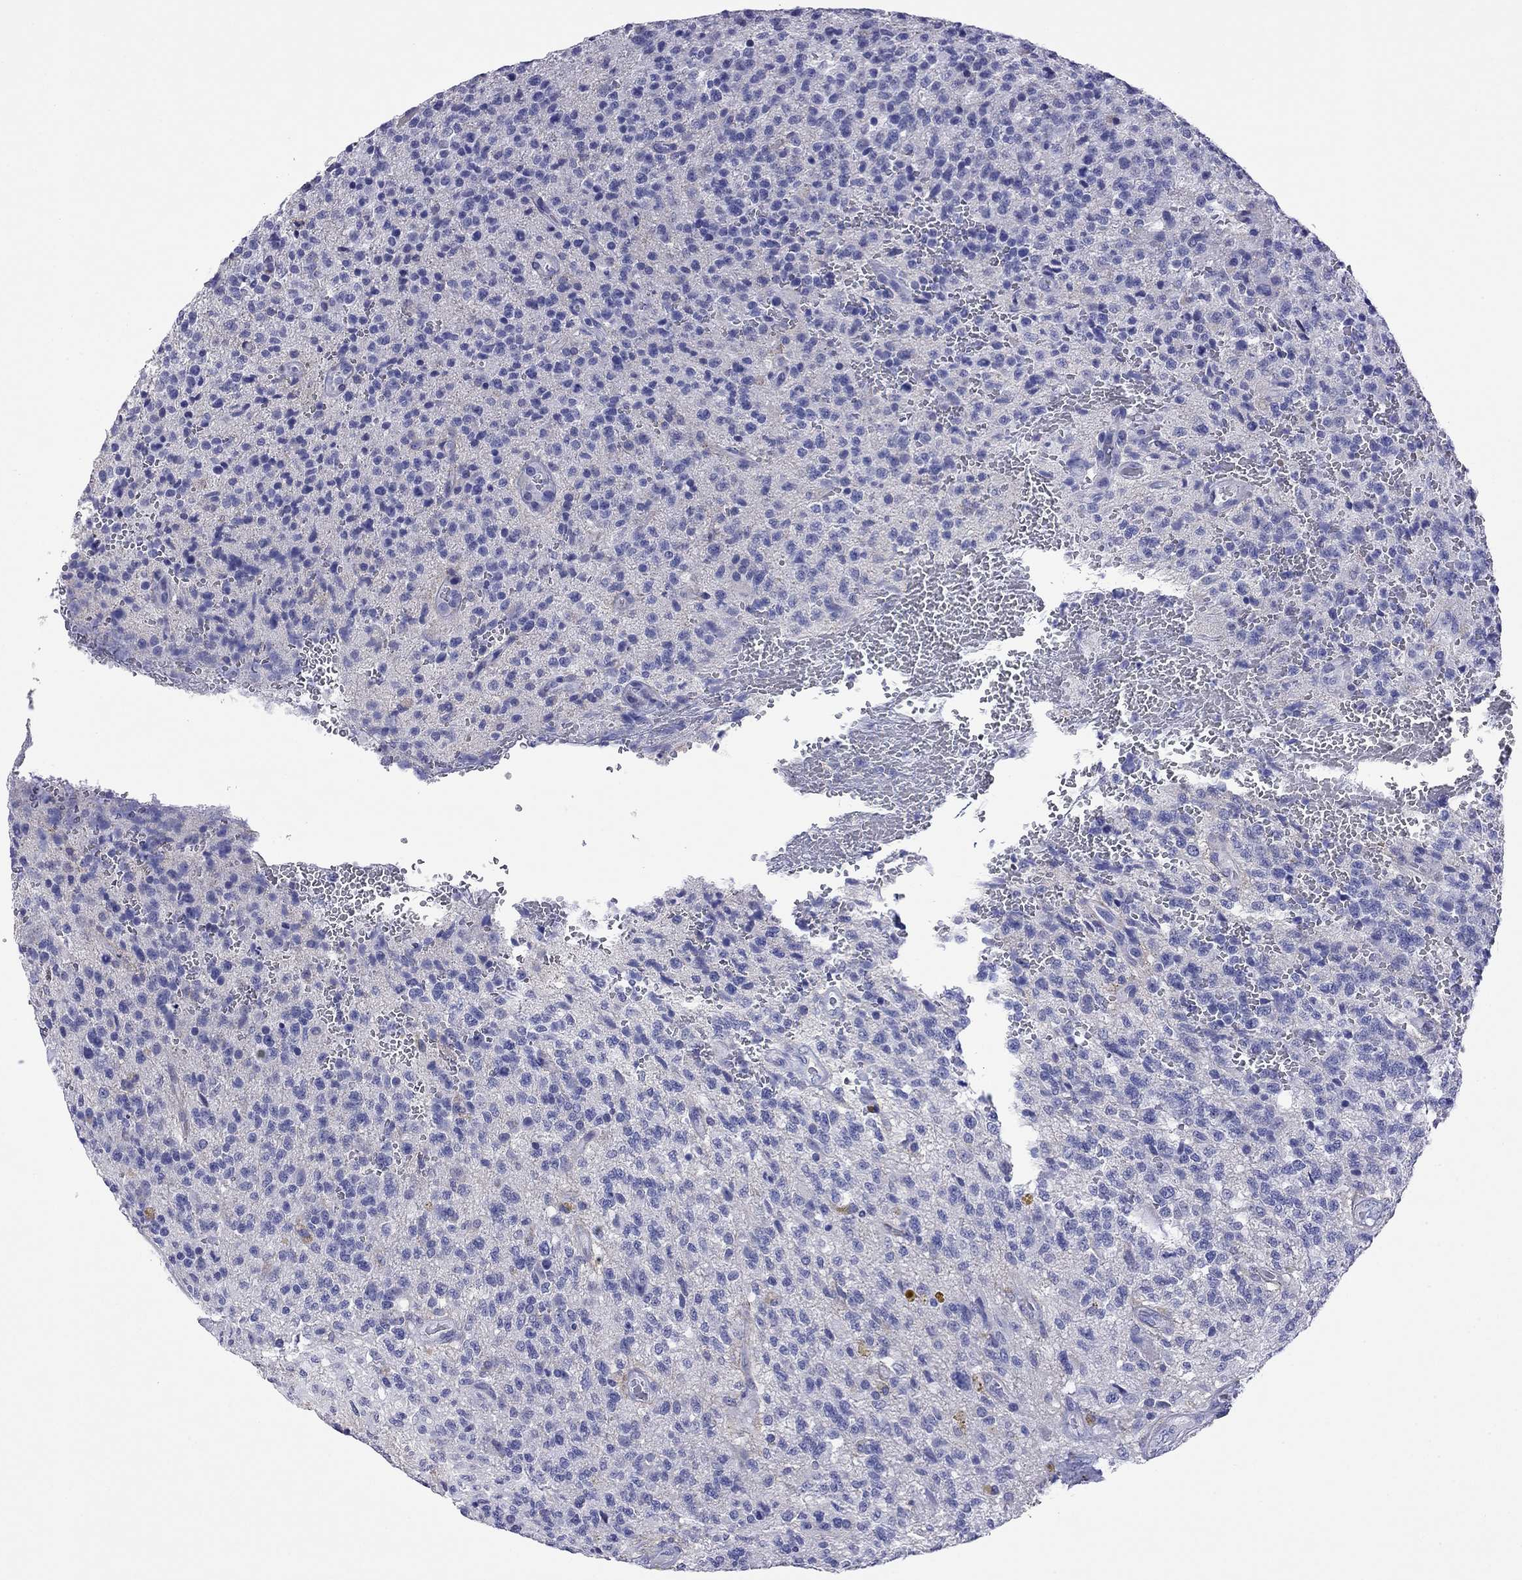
{"staining": {"intensity": "negative", "quantity": "none", "location": "none"}, "tissue": "glioma", "cell_type": "Tumor cells", "image_type": "cancer", "snomed": [{"axis": "morphology", "description": "Glioma, malignant, High grade"}, {"axis": "topography", "description": "Brain"}], "caption": "Immunohistochemistry image of malignant high-grade glioma stained for a protein (brown), which shows no expression in tumor cells.", "gene": "KIAA2012", "patient": {"sex": "male", "age": 56}}